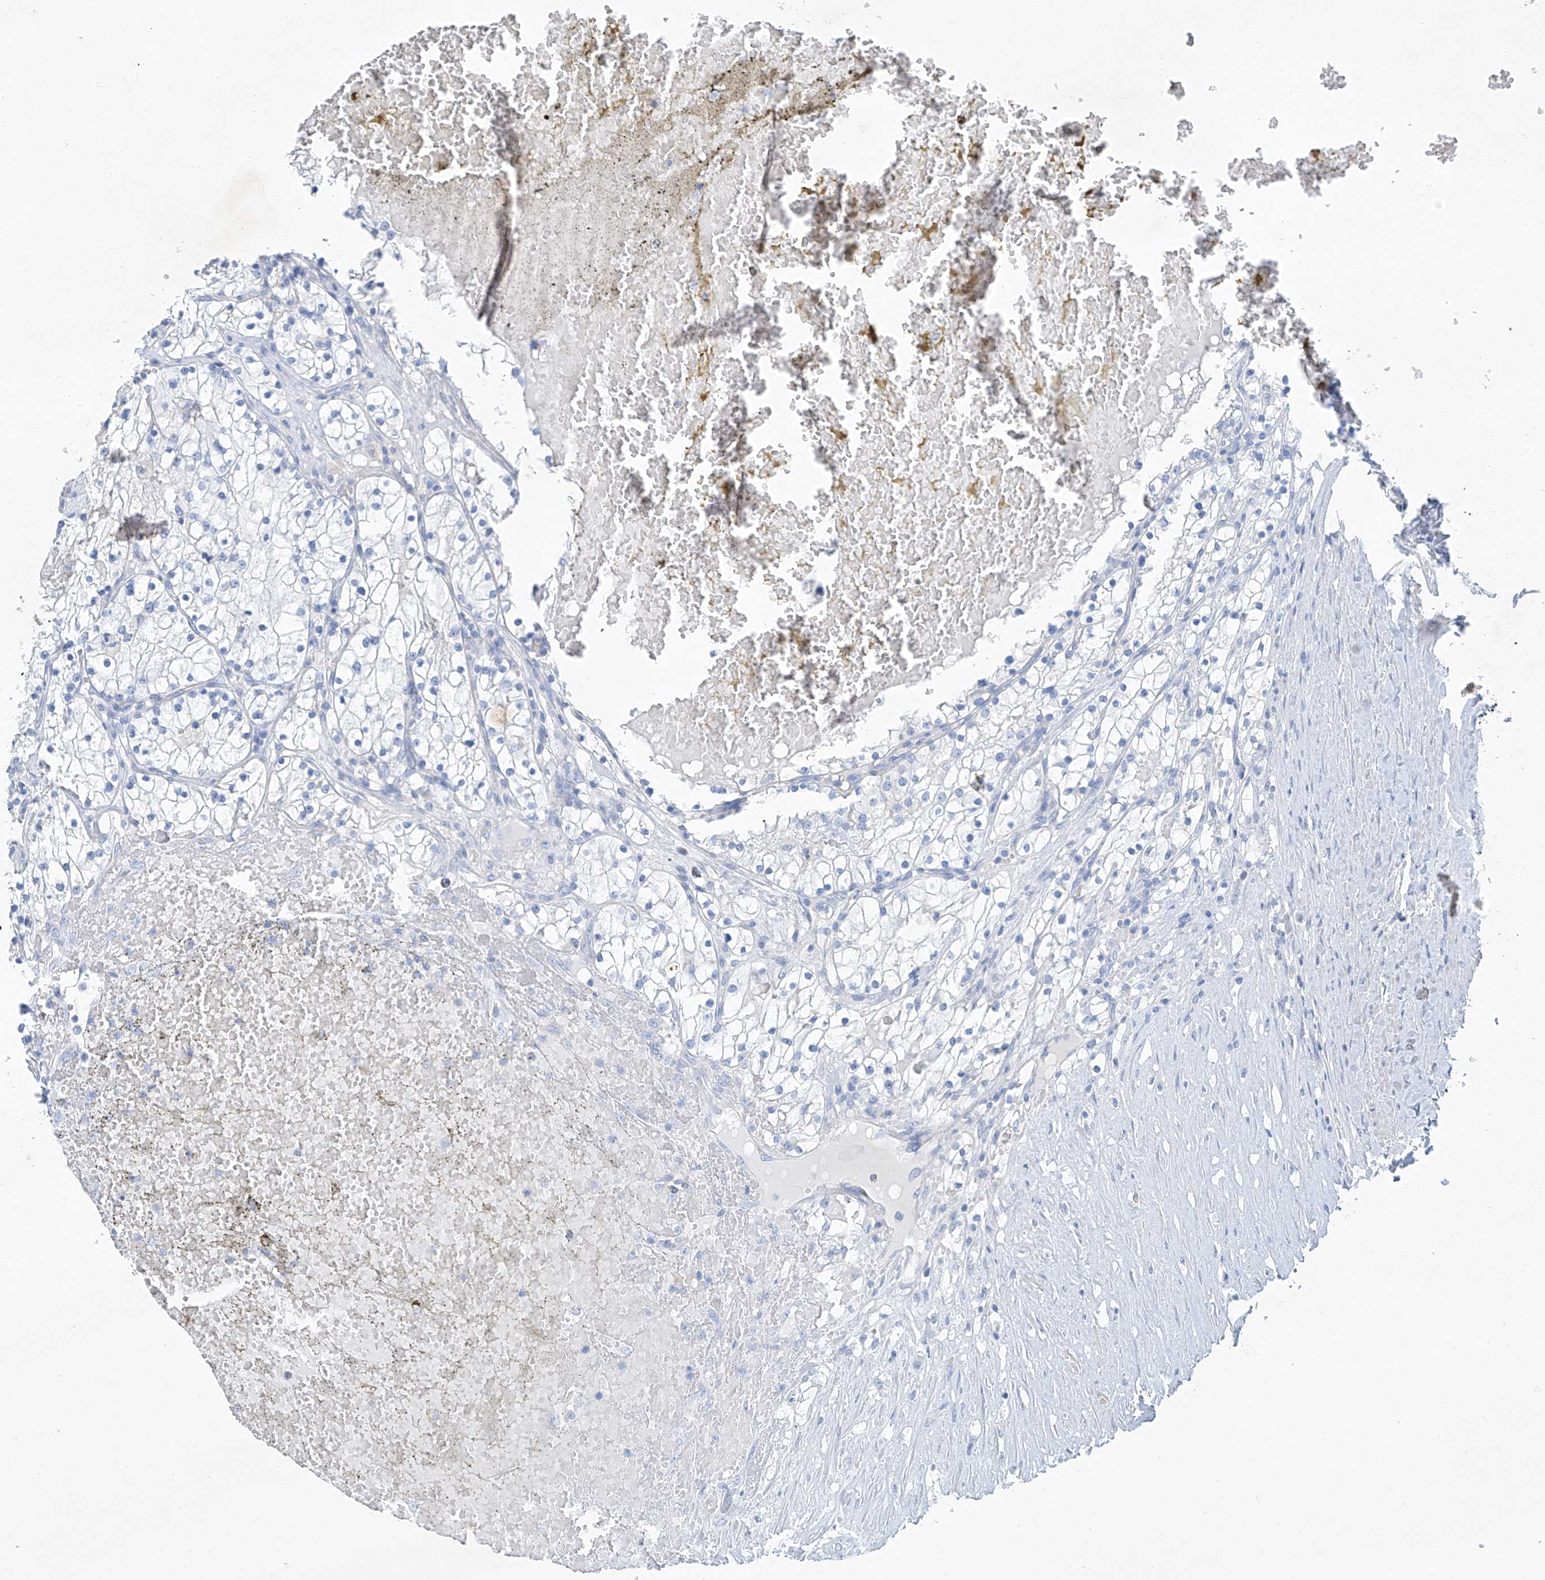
{"staining": {"intensity": "negative", "quantity": "none", "location": "none"}, "tissue": "renal cancer", "cell_type": "Tumor cells", "image_type": "cancer", "snomed": [{"axis": "morphology", "description": "Normal tissue, NOS"}, {"axis": "morphology", "description": "Adenocarcinoma, NOS"}, {"axis": "topography", "description": "Kidney"}], "caption": "Immunohistochemical staining of human adenocarcinoma (renal) reveals no significant positivity in tumor cells.", "gene": "C1orf87", "patient": {"sex": "male", "age": 68}}